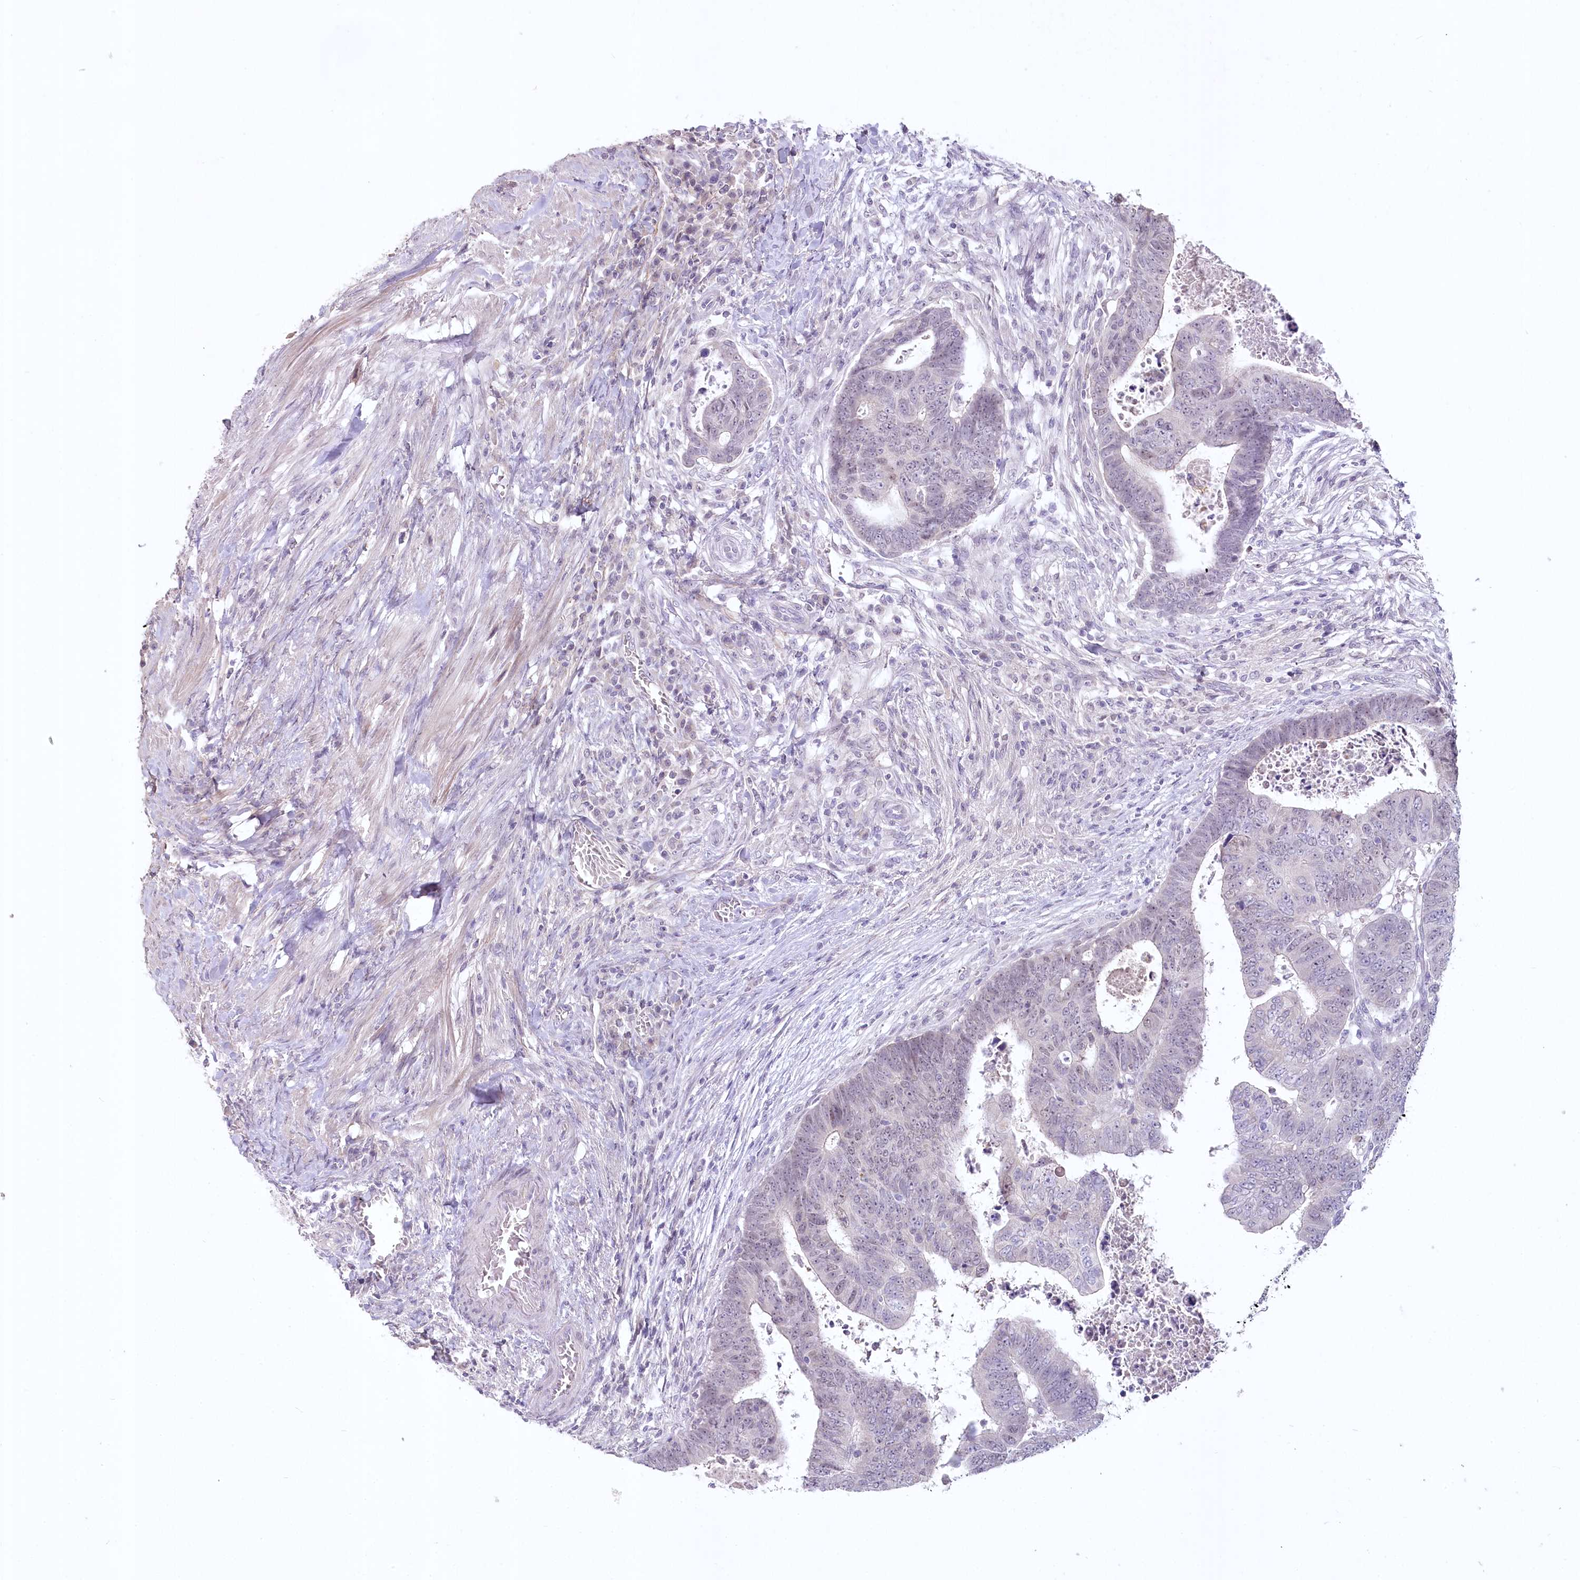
{"staining": {"intensity": "negative", "quantity": "none", "location": "none"}, "tissue": "colorectal cancer", "cell_type": "Tumor cells", "image_type": "cancer", "snomed": [{"axis": "morphology", "description": "Normal tissue, NOS"}, {"axis": "morphology", "description": "Adenocarcinoma, NOS"}, {"axis": "topography", "description": "Rectum"}], "caption": "Adenocarcinoma (colorectal) was stained to show a protein in brown. There is no significant positivity in tumor cells. (Stains: DAB (3,3'-diaminobenzidine) immunohistochemistry (IHC) with hematoxylin counter stain, Microscopy: brightfield microscopy at high magnification).", "gene": "USP11", "patient": {"sex": "female", "age": 65}}